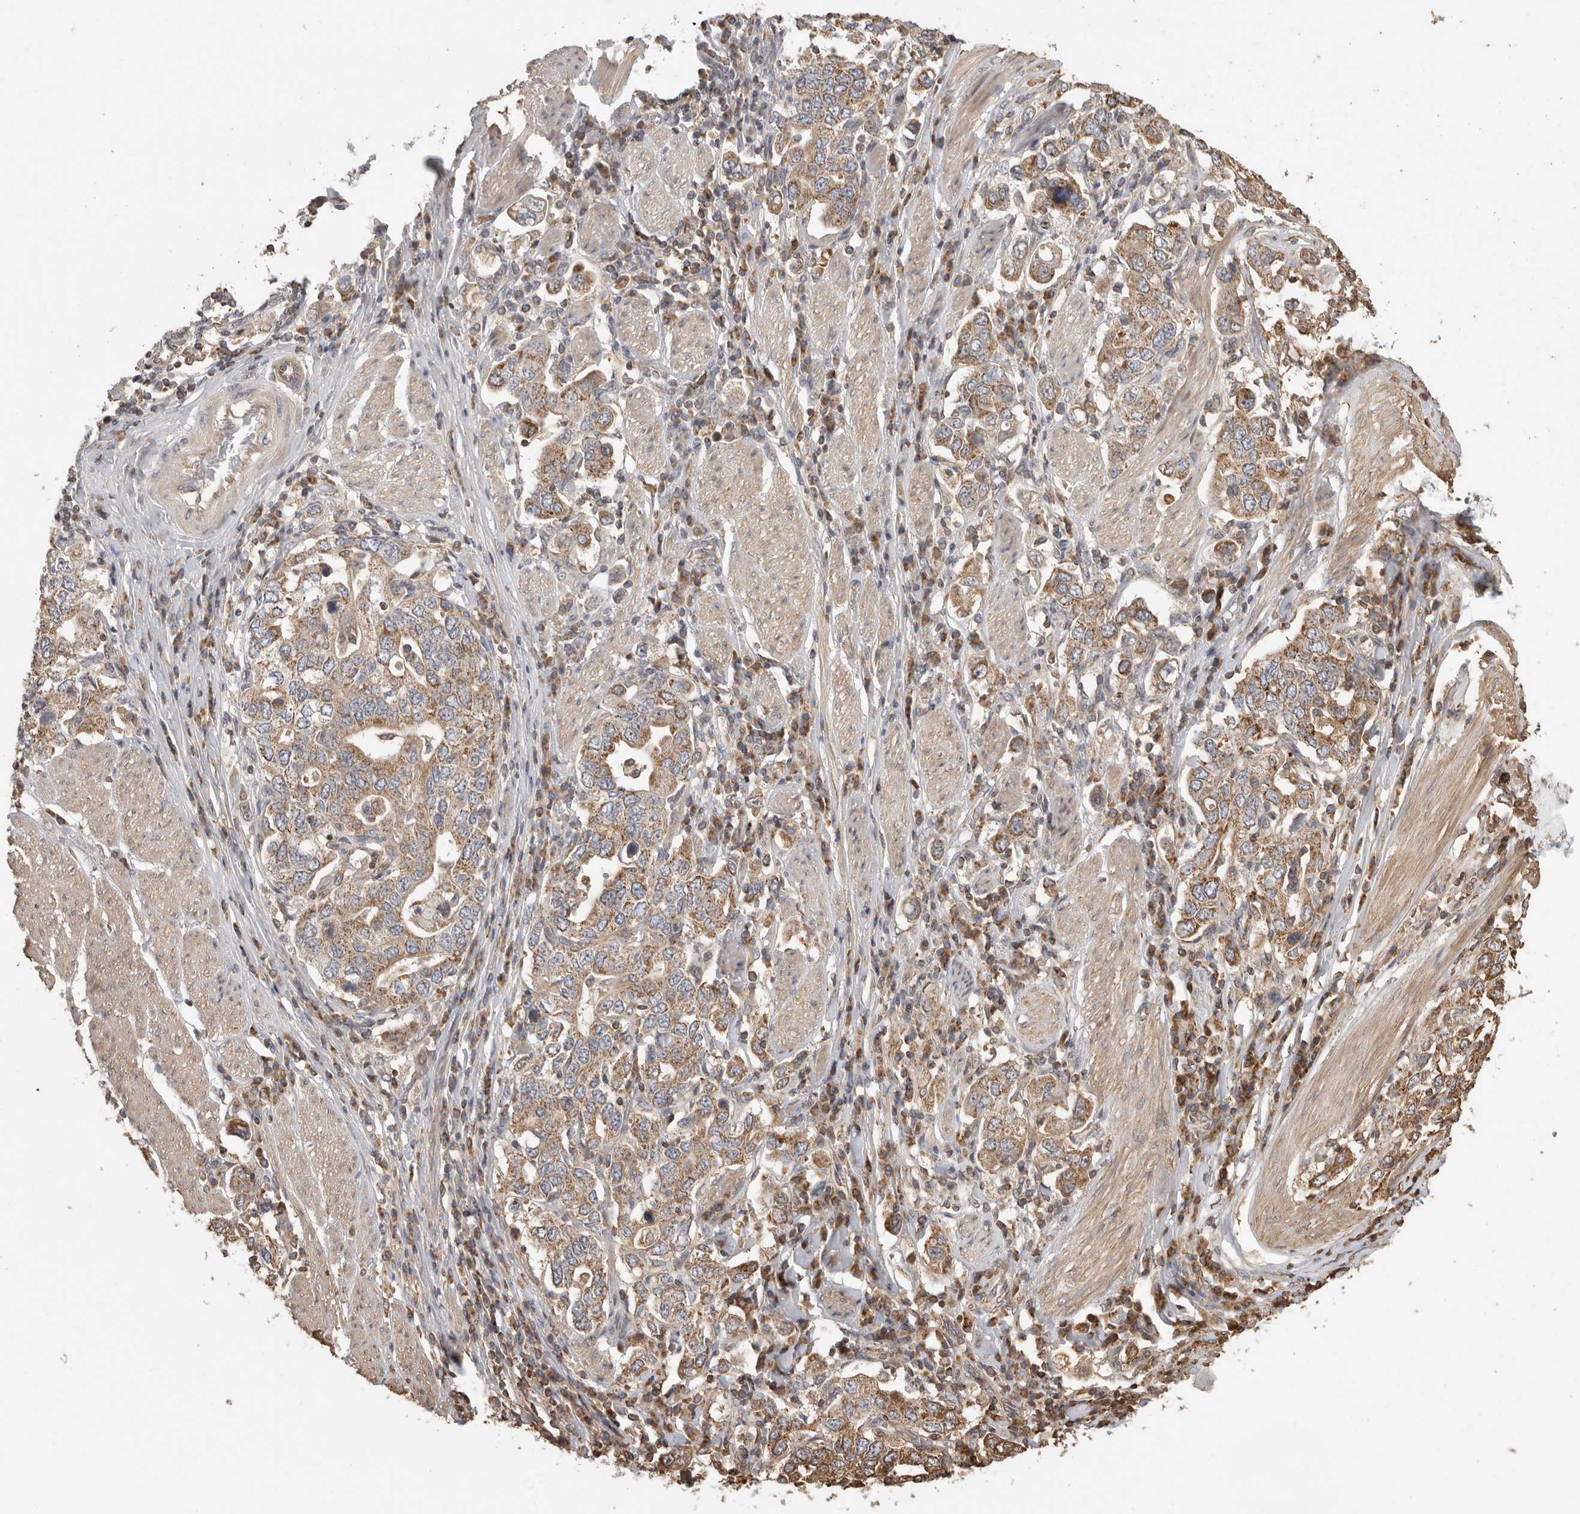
{"staining": {"intensity": "moderate", "quantity": "25%-75%", "location": "cytoplasmic/membranous"}, "tissue": "stomach cancer", "cell_type": "Tumor cells", "image_type": "cancer", "snomed": [{"axis": "morphology", "description": "Adenocarcinoma, NOS"}, {"axis": "topography", "description": "Stomach, upper"}], "caption": "An image showing moderate cytoplasmic/membranous expression in about 25%-75% of tumor cells in stomach cancer, as visualized by brown immunohistochemical staining.", "gene": "IMMP2L", "patient": {"sex": "male", "age": 62}}